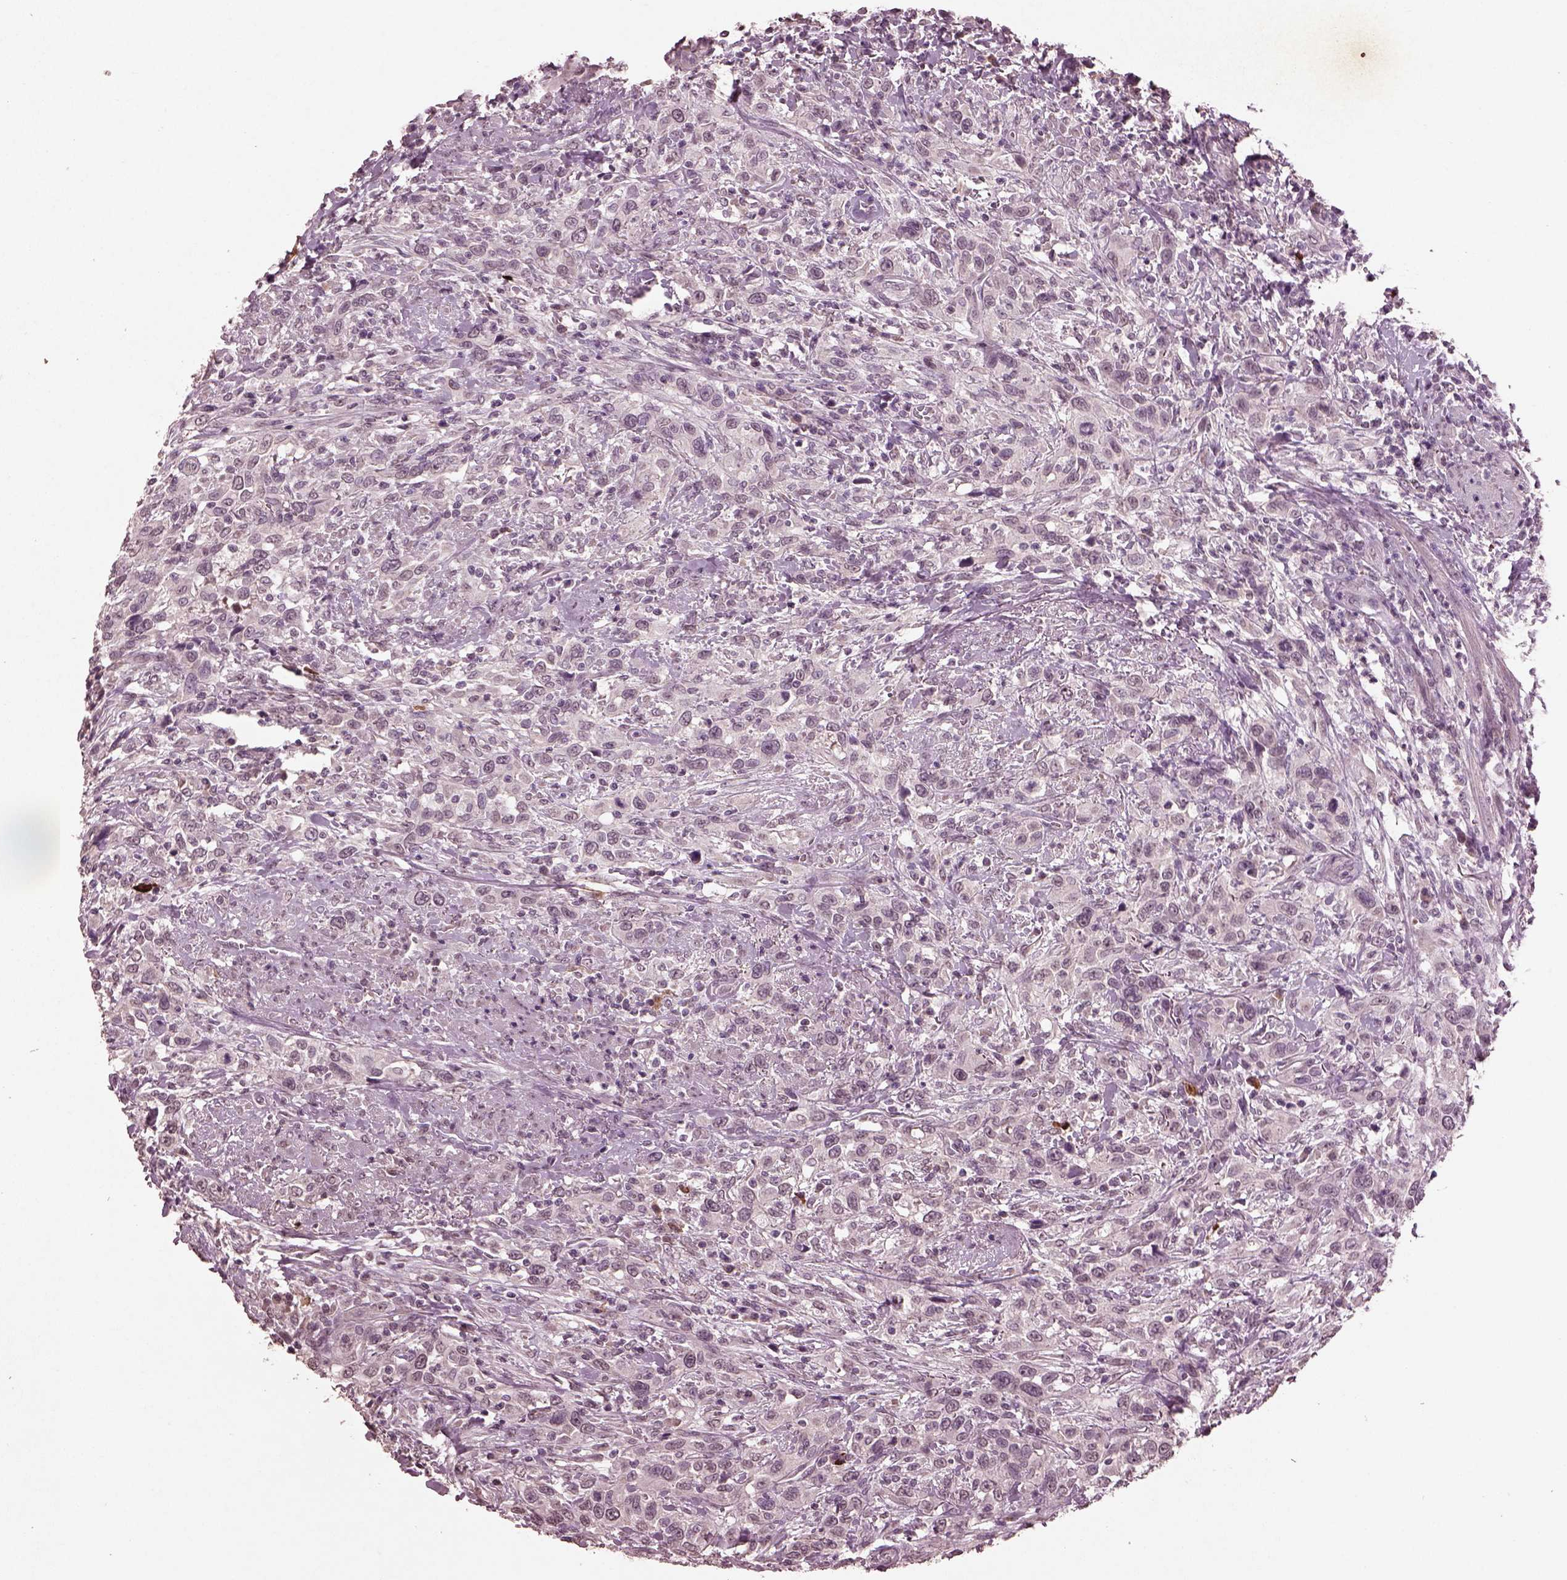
{"staining": {"intensity": "negative", "quantity": "none", "location": "none"}, "tissue": "urothelial cancer", "cell_type": "Tumor cells", "image_type": "cancer", "snomed": [{"axis": "morphology", "description": "Urothelial carcinoma, NOS"}, {"axis": "morphology", "description": "Urothelial carcinoma, High grade"}, {"axis": "topography", "description": "Urinary bladder"}], "caption": "This is an IHC histopathology image of transitional cell carcinoma. There is no expression in tumor cells.", "gene": "IL18RAP", "patient": {"sex": "female", "age": 64}}